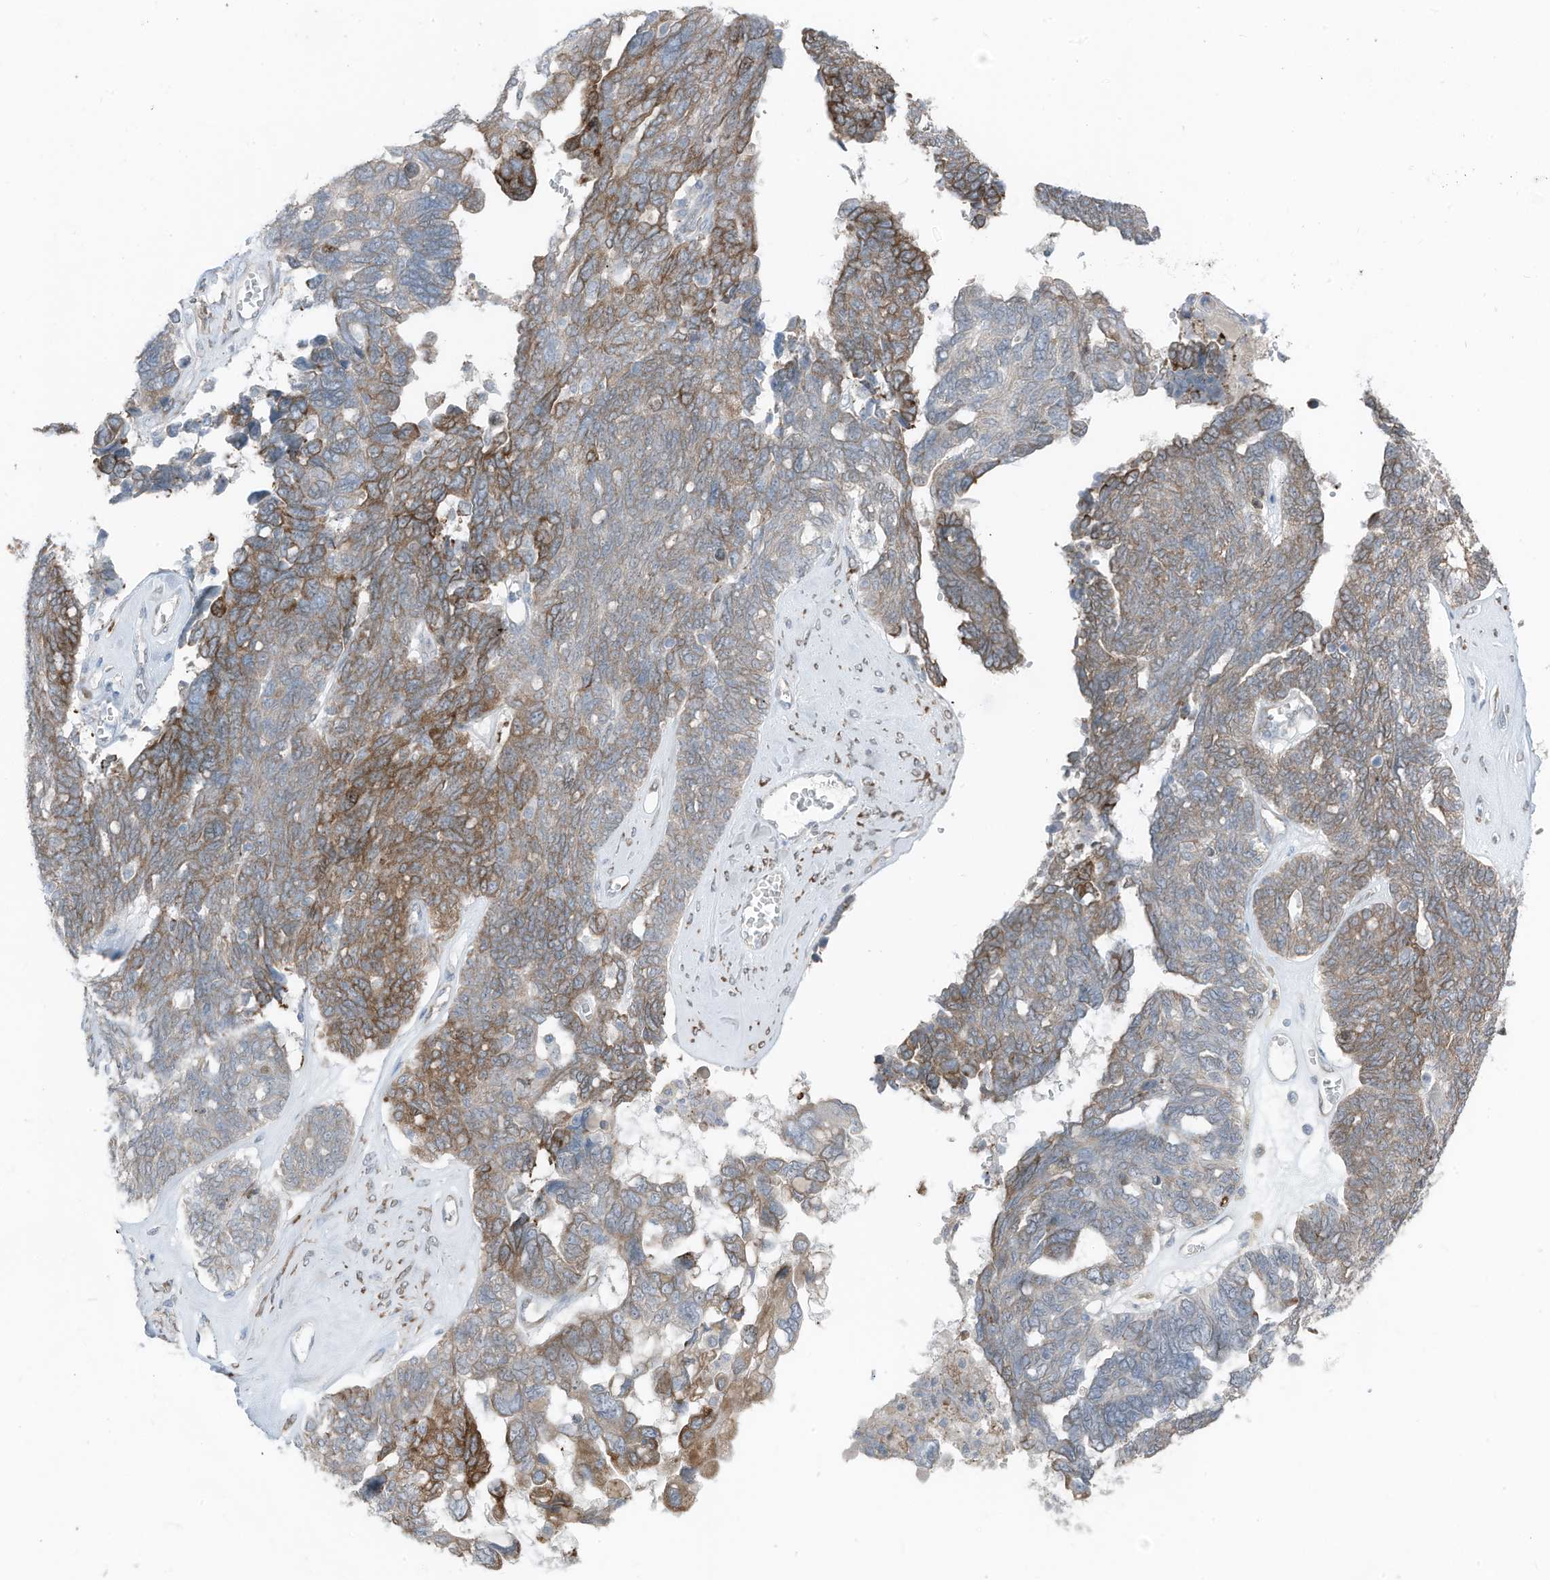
{"staining": {"intensity": "moderate", "quantity": "25%-75%", "location": "cytoplasmic/membranous"}, "tissue": "ovarian cancer", "cell_type": "Tumor cells", "image_type": "cancer", "snomed": [{"axis": "morphology", "description": "Cystadenocarcinoma, serous, NOS"}, {"axis": "topography", "description": "Ovary"}], "caption": "A photomicrograph of human ovarian cancer stained for a protein shows moderate cytoplasmic/membranous brown staining in tumor cells.", "gene": "ARHGEF33", "patient": {"sex": "female", "age": 79}}